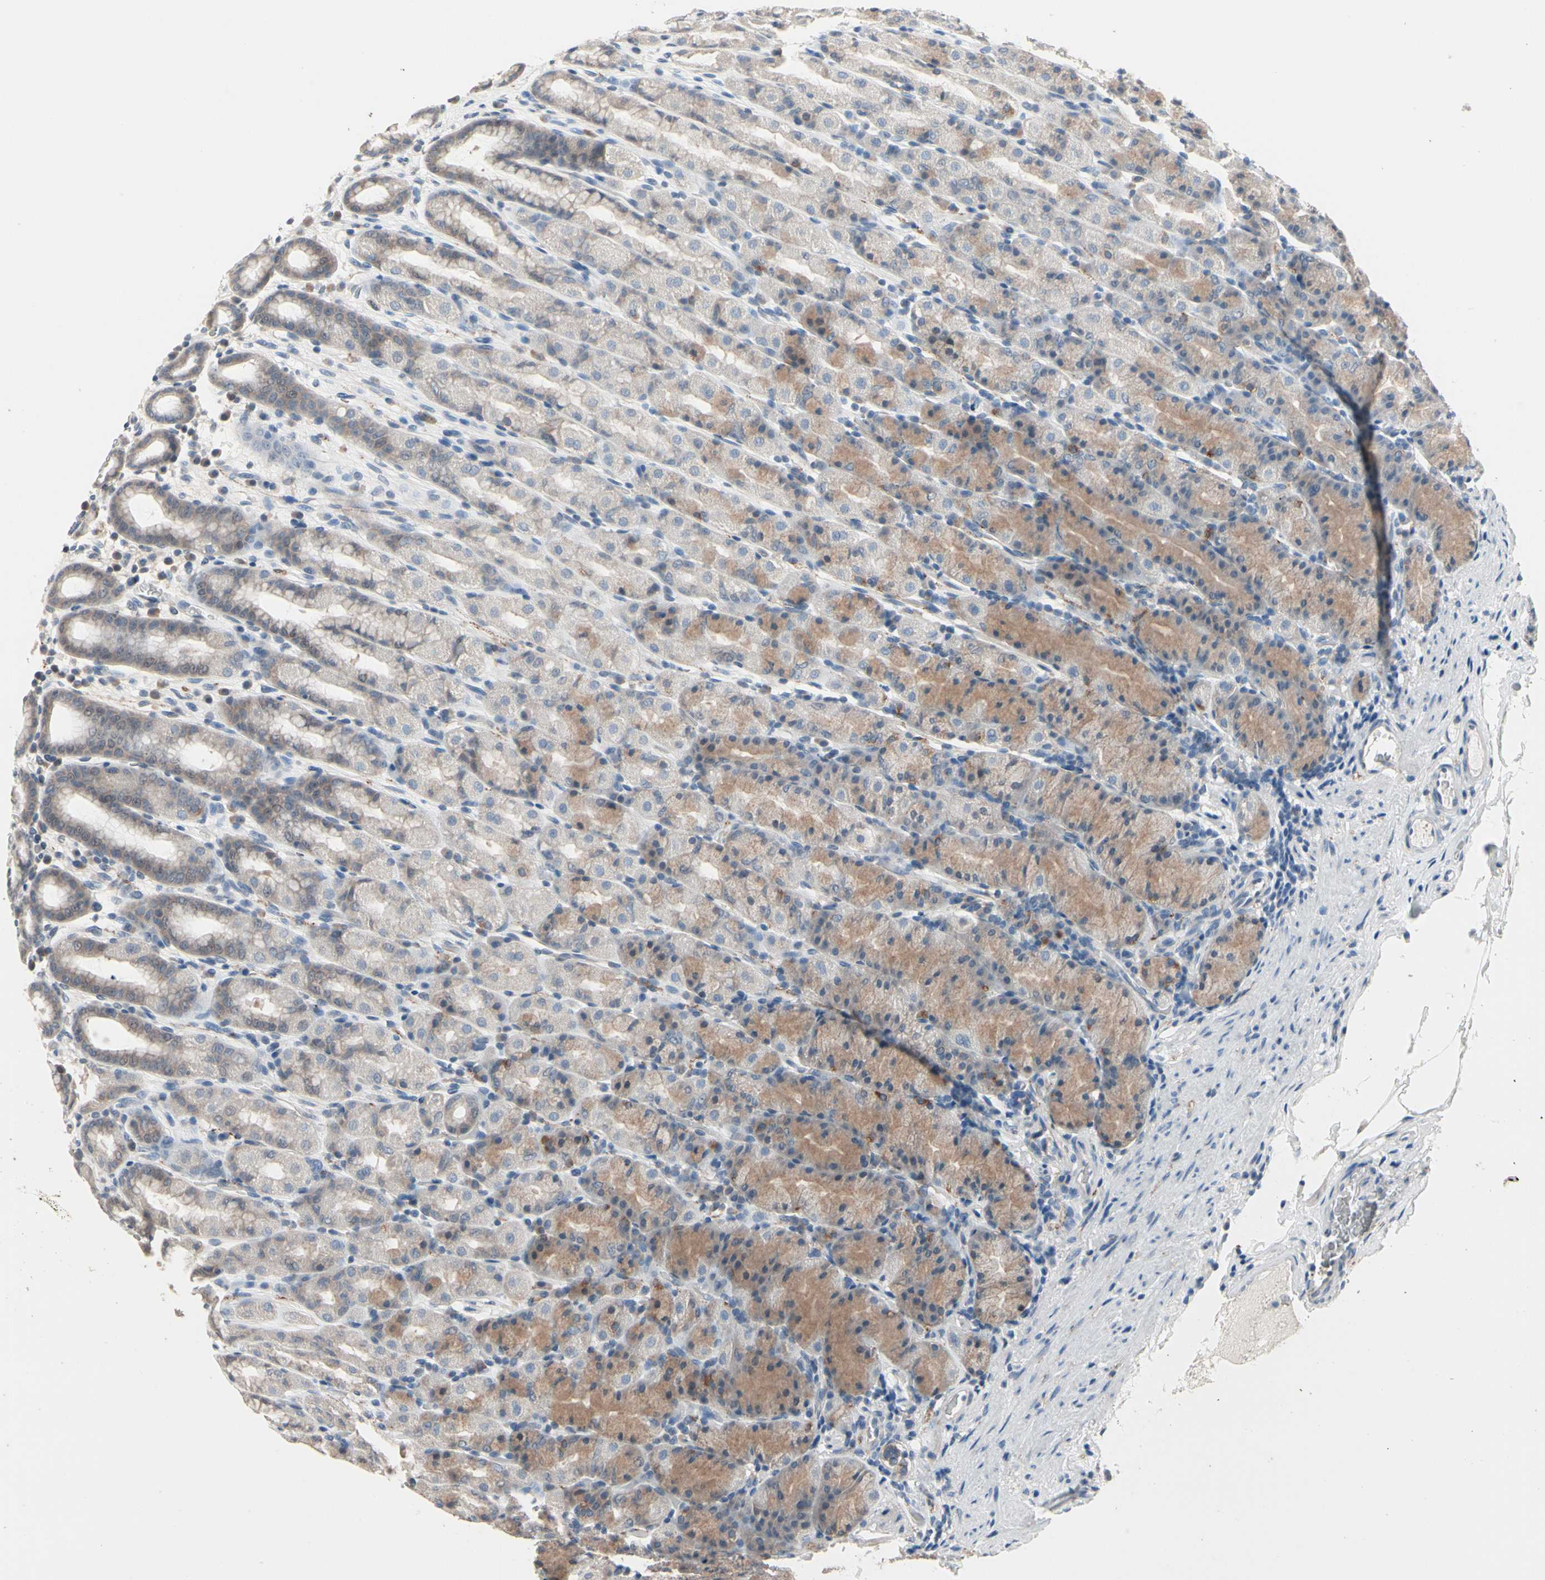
{"staining": {"intensity": "weak", "quantity": "25%-75%", "location": "cytoplasmic/membranous"}, "tissue": "stomach", "cell_type": "Glandular cells", "image_type": "normal", "snomed": [{"axis": "morphology", "description": "Normal tissue, NOS"}, {"axis": "topography", "description": "Stomach, upper"}], "caption": "Stomach stained with DAB IHC demonstrates low levels of weak cytoplasmic/membranous expression in approximately 25%-75% of glandular cells.", "gene": "SV2A", "patient": {"sex": "male", "age": 68}}